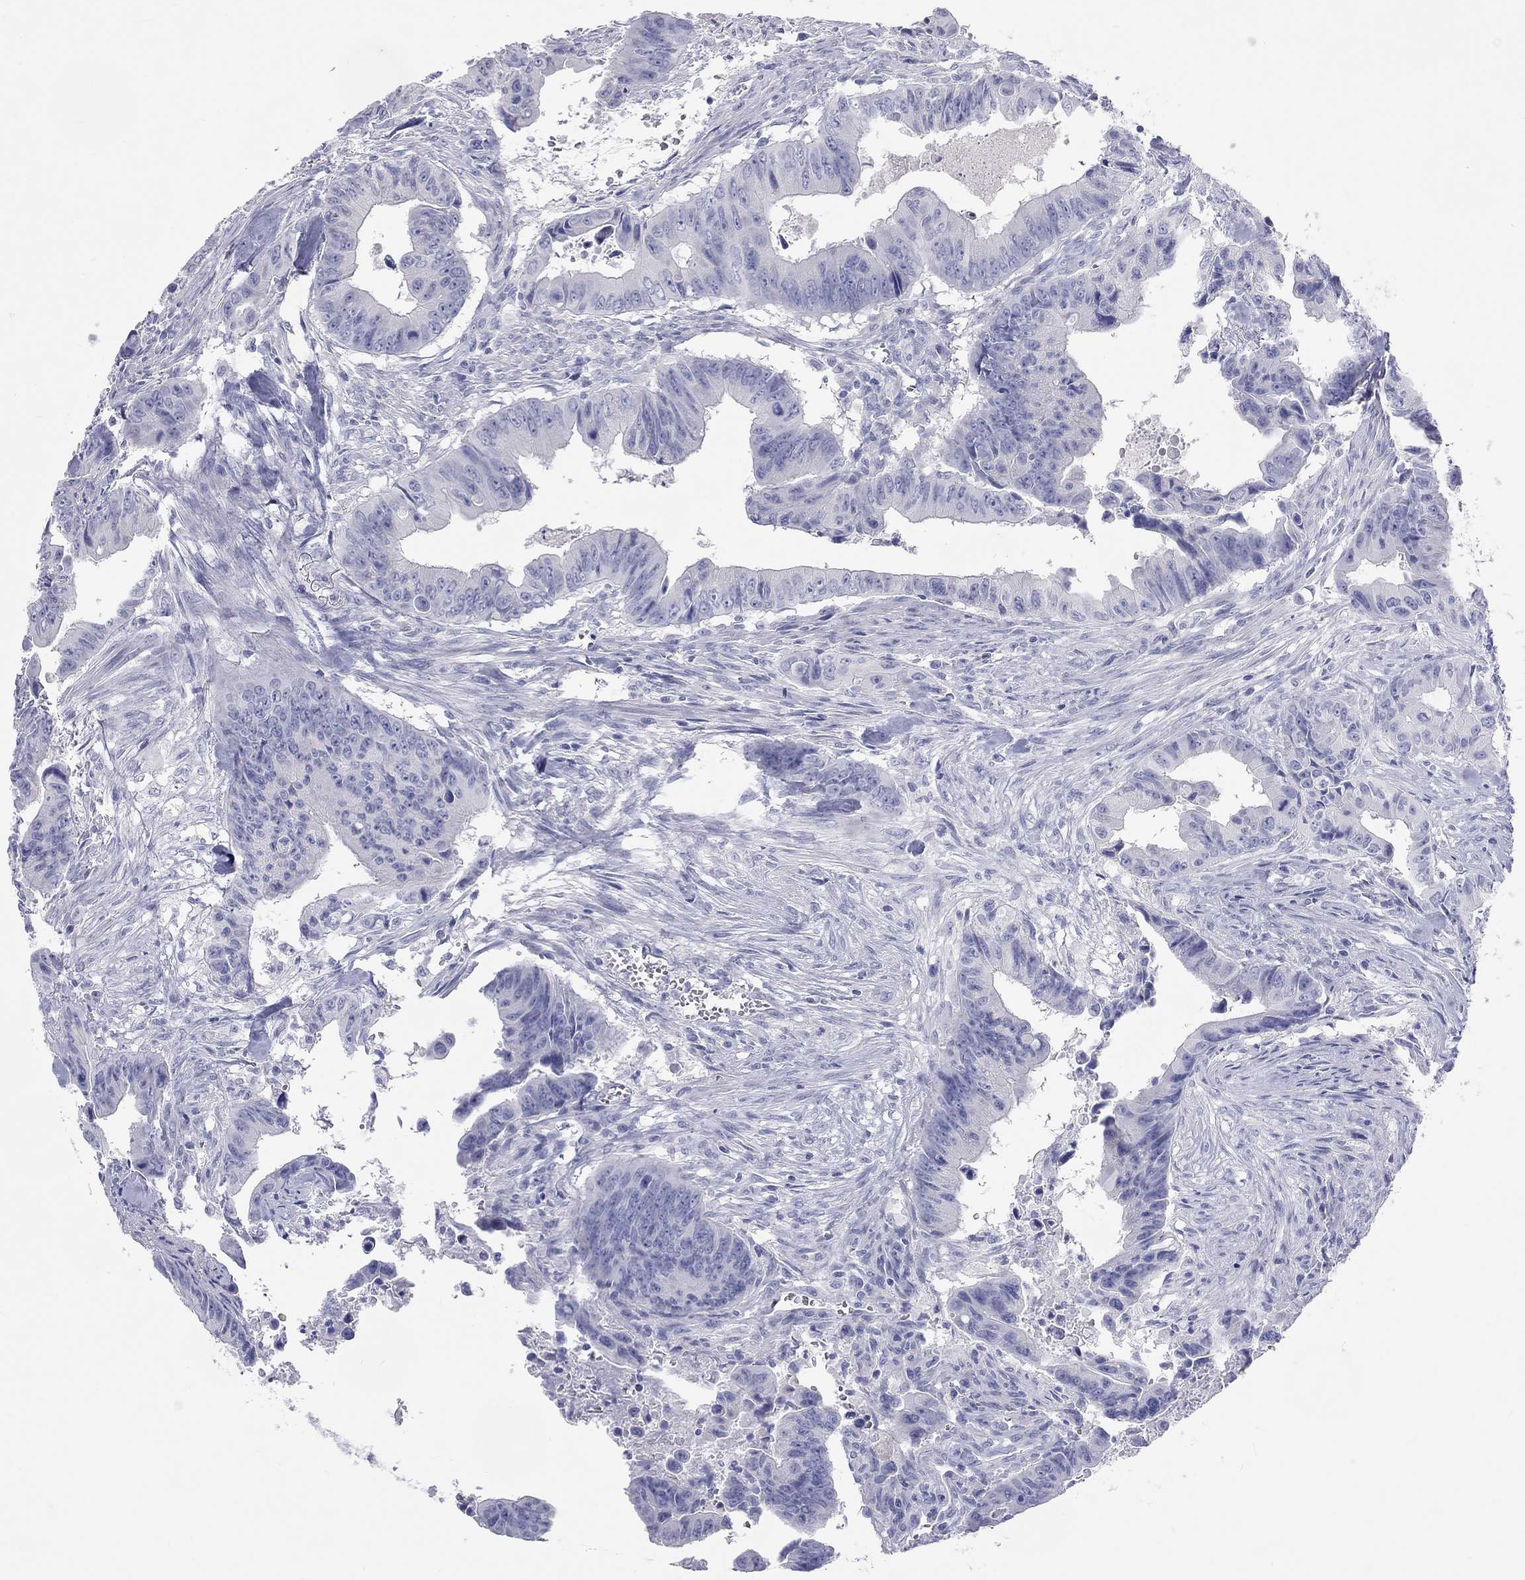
{"staining": {"intensity": "negative", "quantity": "none", "location": "none"}, "tissue": "colorectal cancer", "cell_type": "Tumor cells", "image_type": "cancer", "snomed": [{"axis": "morphology", "description": "Adenocarcinoma, NOS"}, {"axis": "topography", "description": "Colon"}], "caption": "Immunohistochemistry of human colorectal cancer demonstrates no staining in tumor cells.", "gene": "PCDHGC5", "patient": {"sex": "female", "age": 87}}